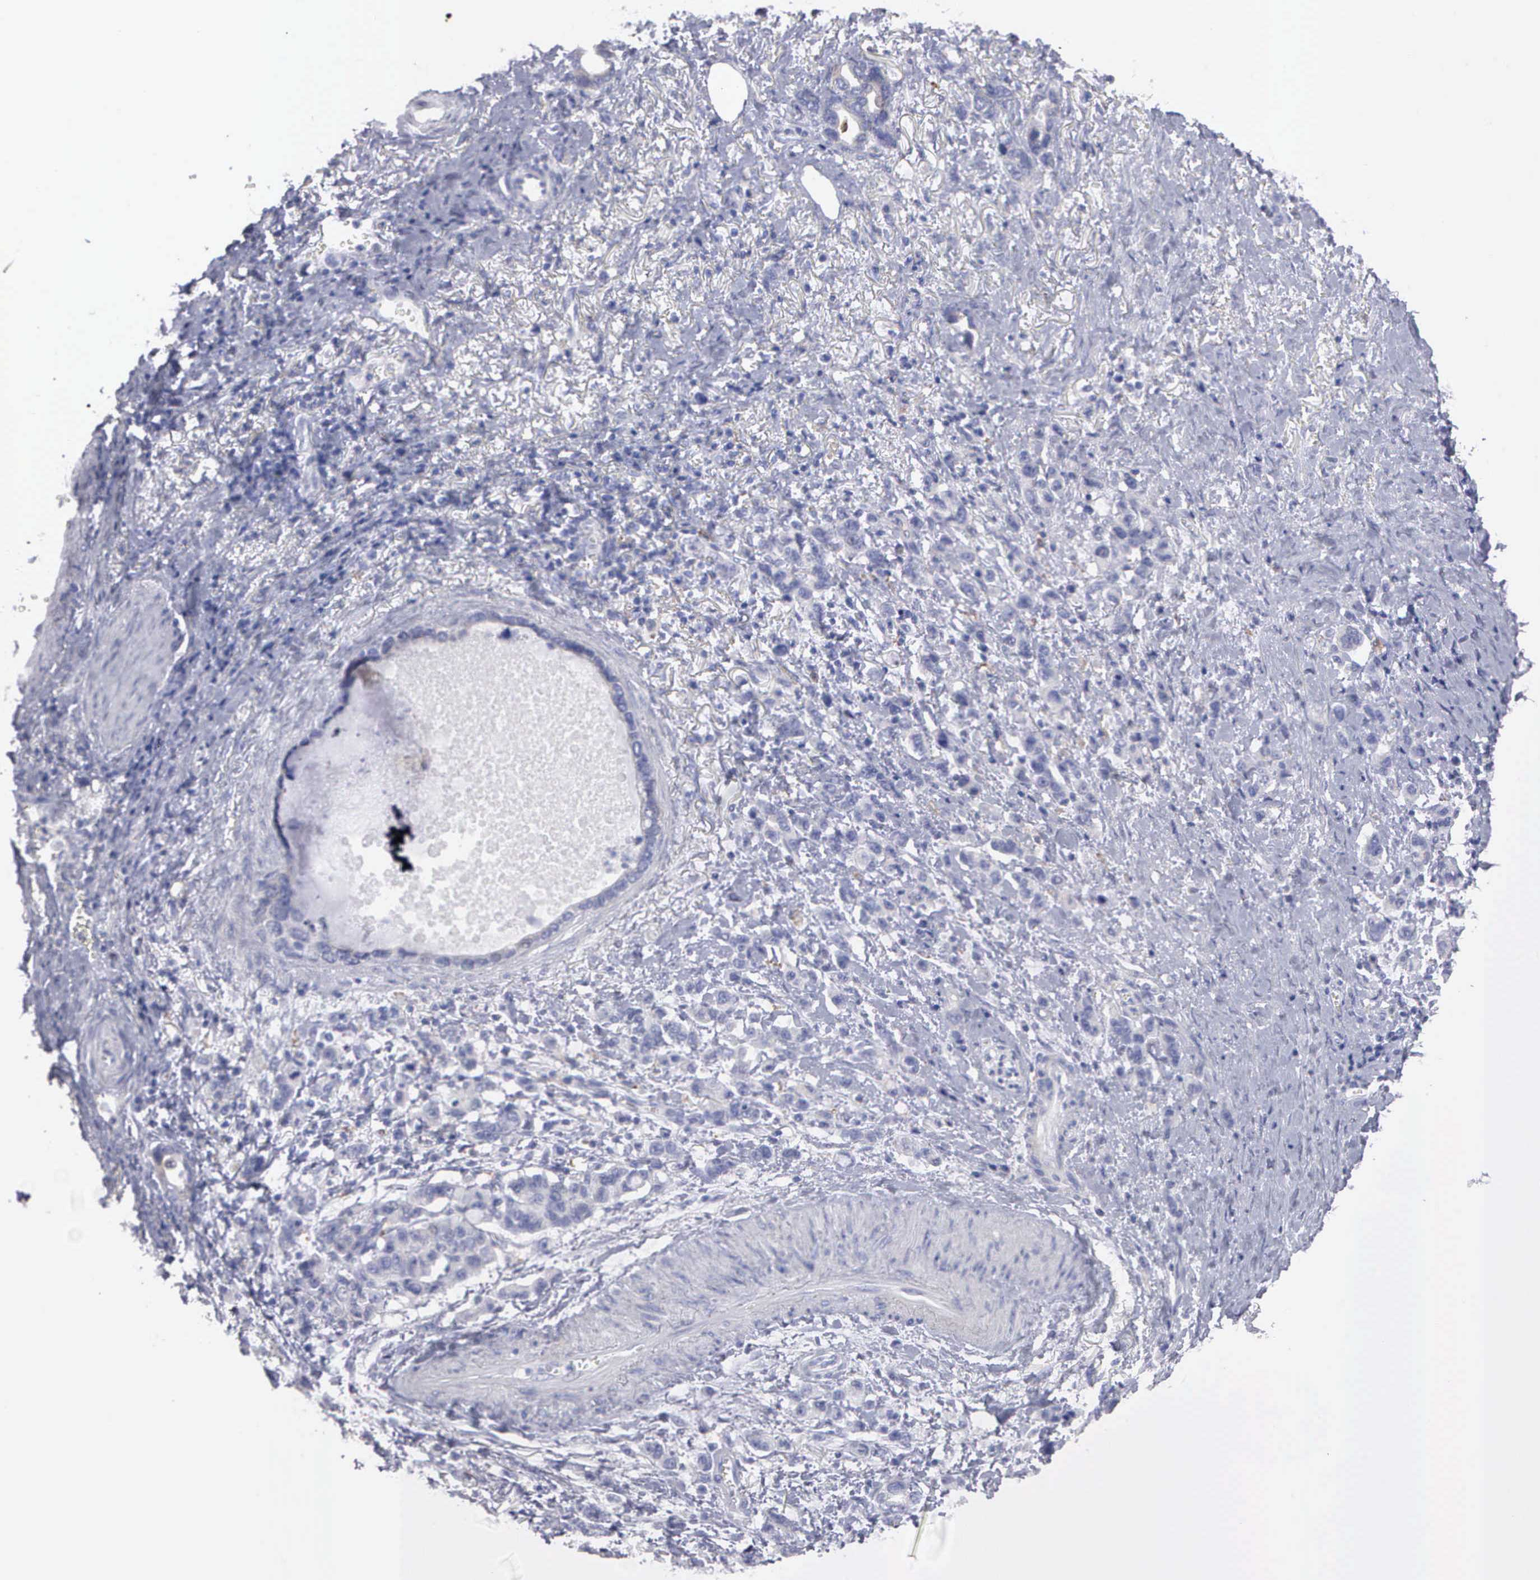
{"staining": {"intensity": "negative", "quantity": "none", "location": "none"}, "tissue": "stomach cancer", "cell_type": "Tumor cells", "image_type": "cancer", "snomed": [{"axis": "morphology", "description": "Adenocarcinoma, NOS"}, {"axis": "topography", "description": "Stomach"}], "caption": "Immunohistochemical staining of adenocarcinoma (stomach) shows no significant expression in tumor cells.", "gene": "TYRP1", "patient": {"sex": "male", "age": 78}}